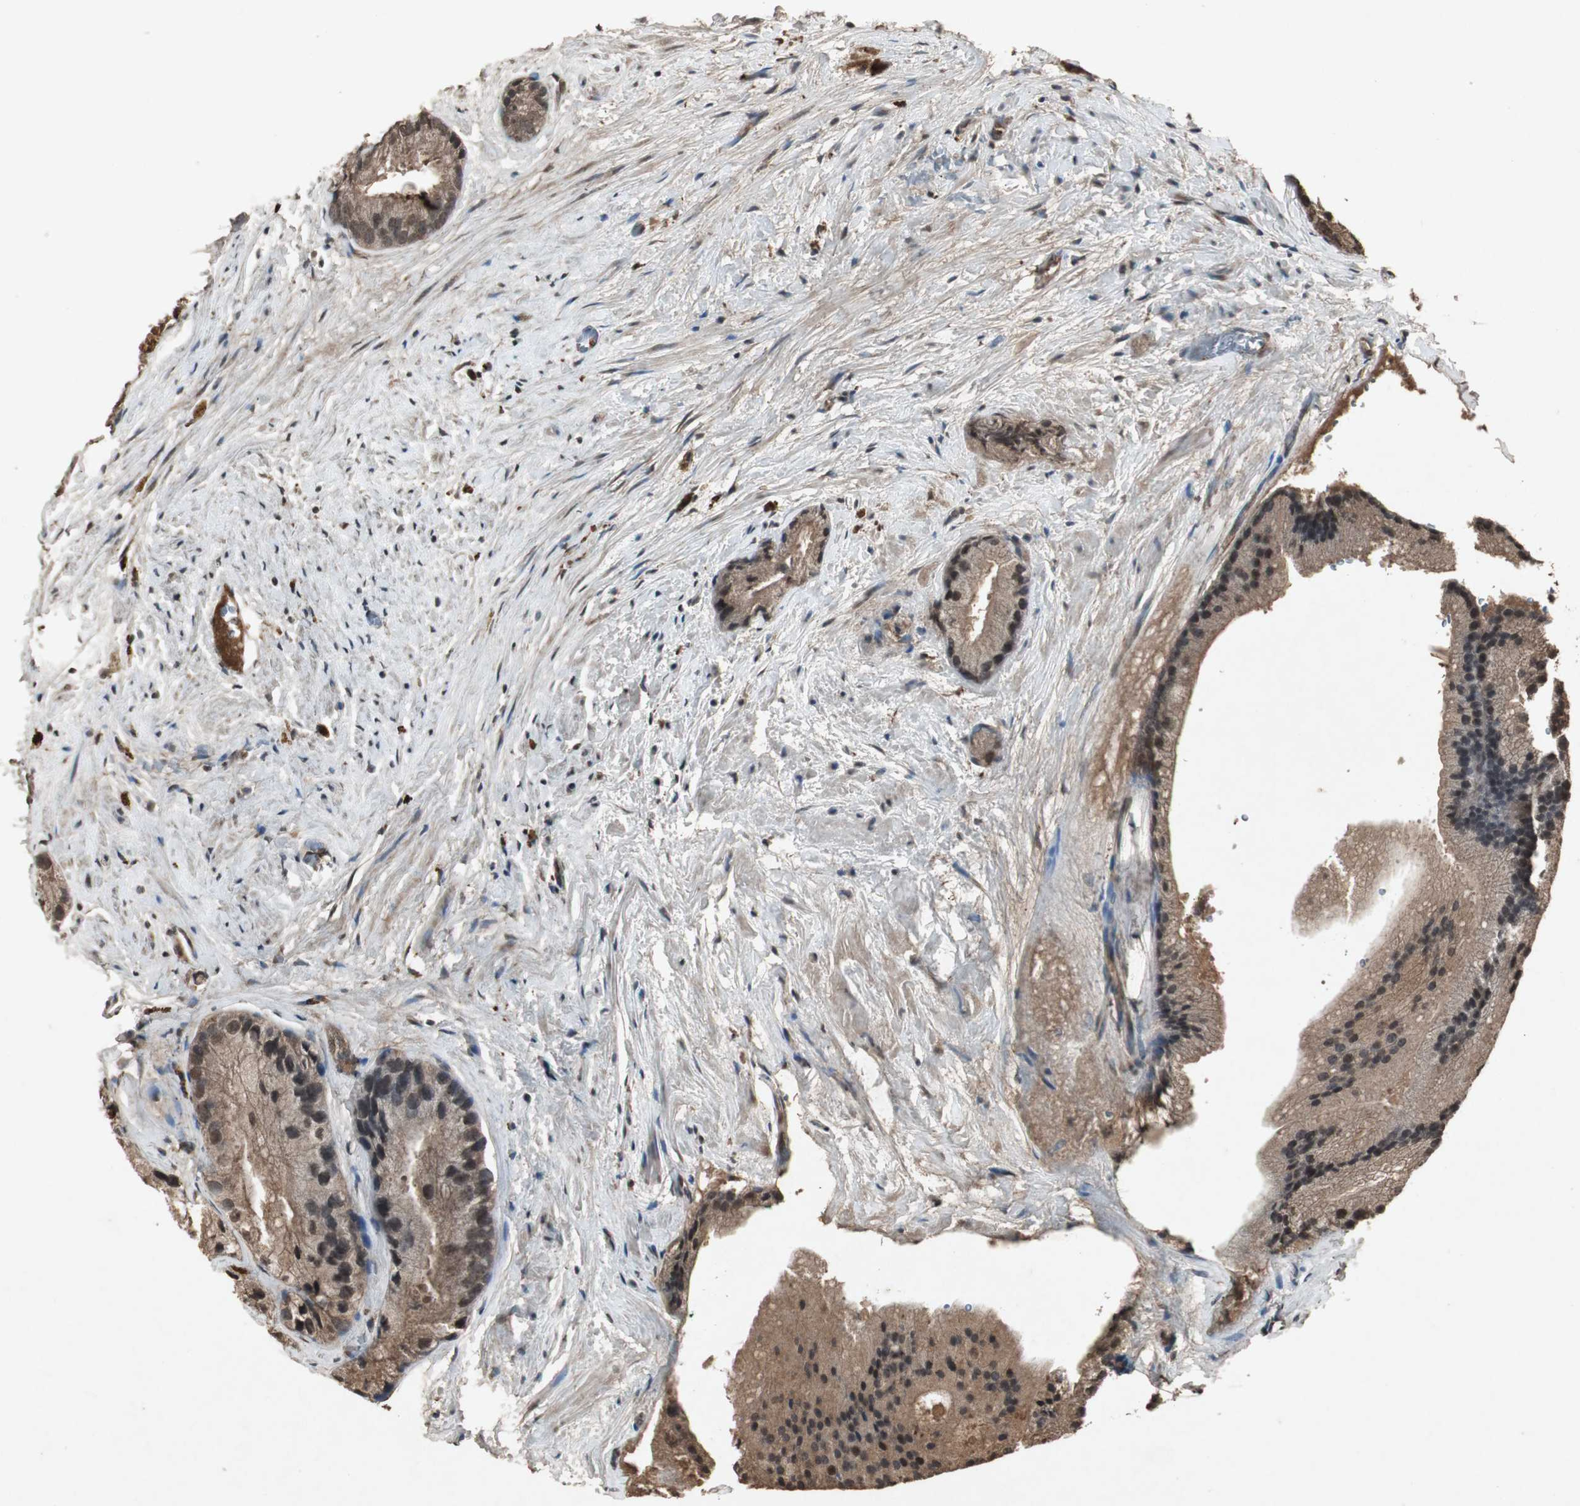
{"staining": {"intensity": "moderate", "quantity": ">75%", "location": "cytoplasmic/membranous,nuclear"}, "tissue": "prostate cancer", "cell_type": "Tumor cells", "image_type": "cancer", "snomed": [{"axis": "morphology", "description": "Adenocarcinoma, Low grade"}, {"axis": "topography", "description": "Prostate"}], "caption": "The histopathology image exhibits immunohistochemical staining of adenocarcinoma (low-grade) (prostate). There is moderate cytoplasmic/membranous and nuclear positivity is identified in approximately >75% of tumor cells. (Brightfield microscopy of DAB IHC at high magnification).", "gene": "EMX1", "patient": {"sex": "male", "age": 69}}